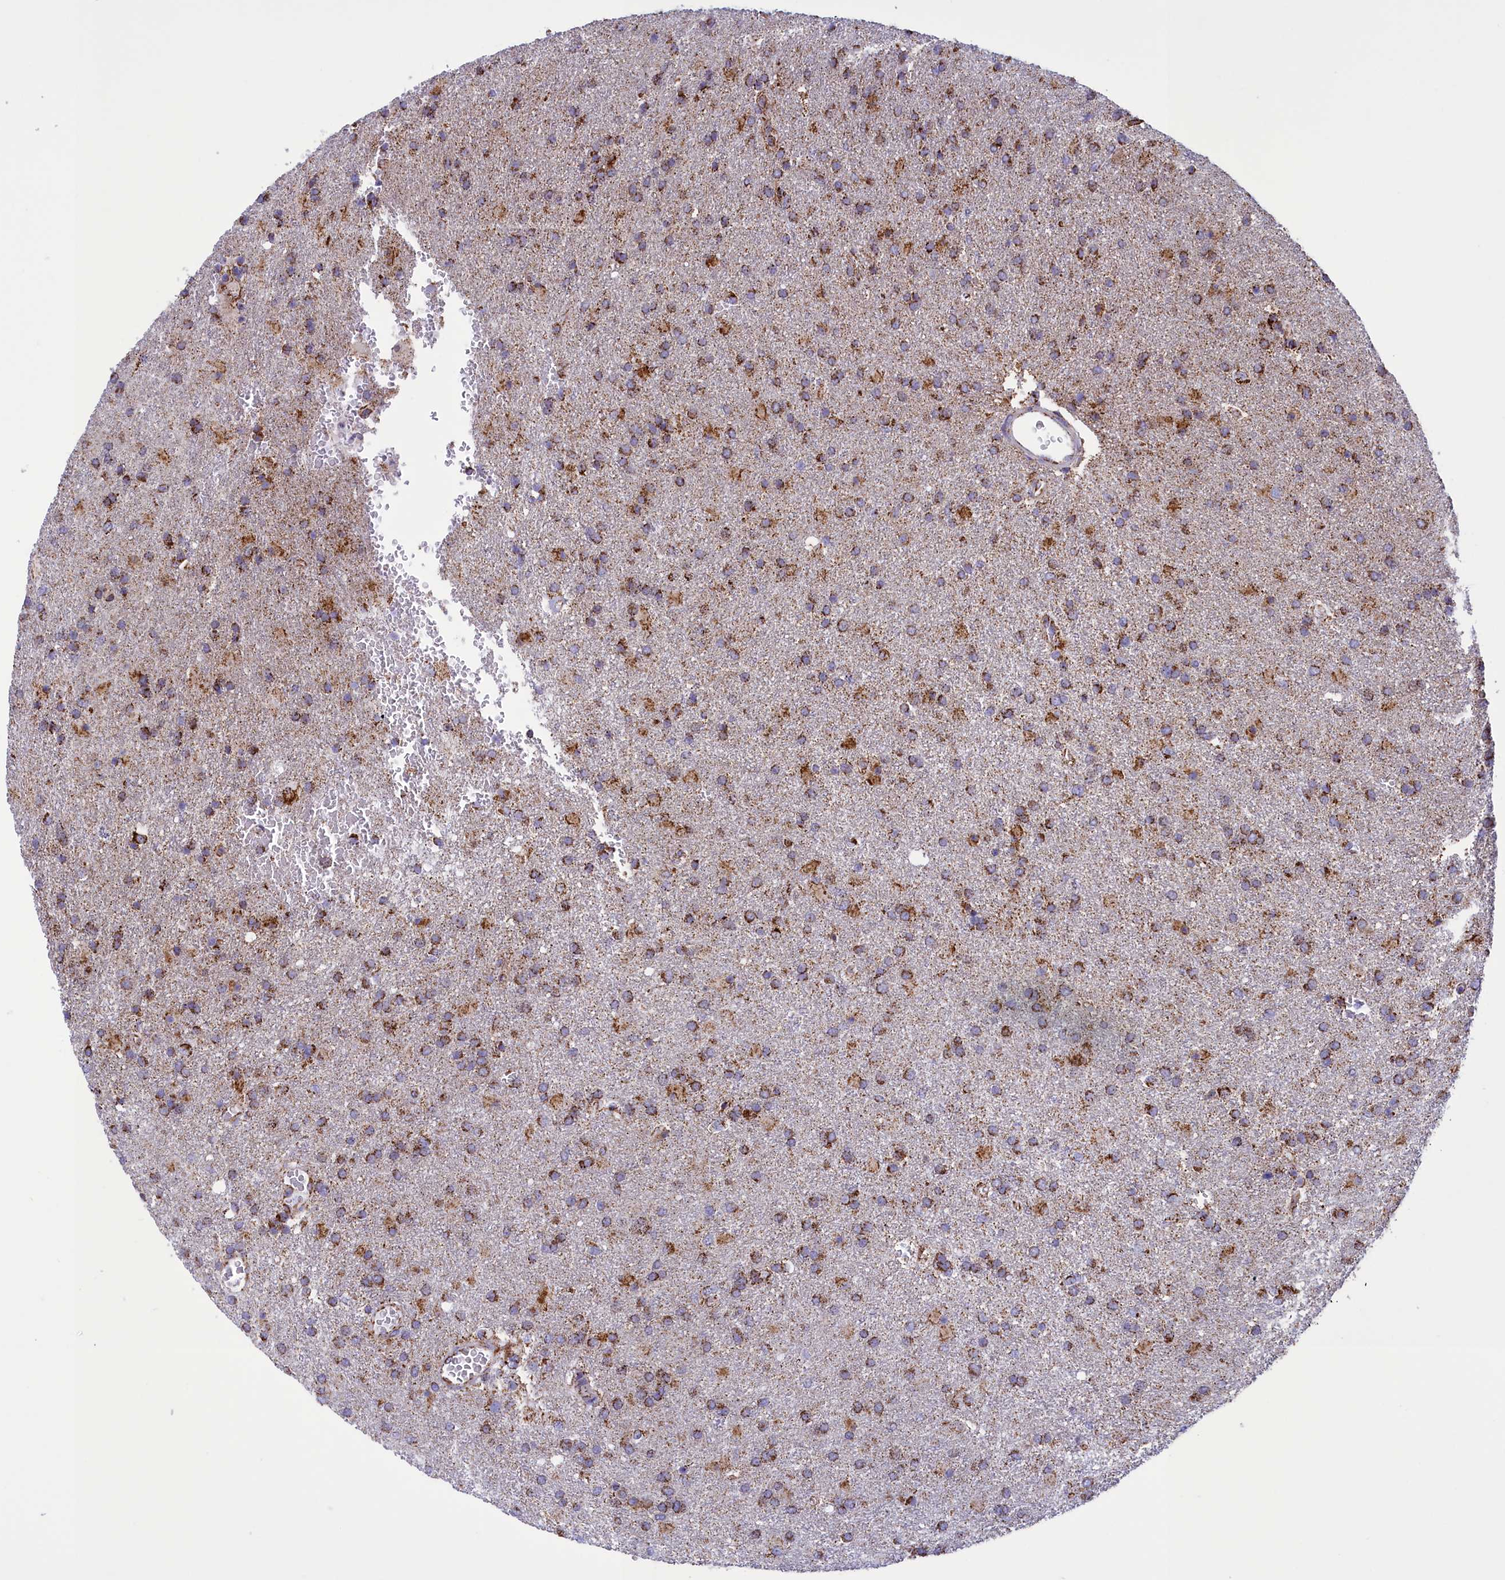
{"staining": {"intensity": "moderate", "quantity": ">75%", "location": "cytoplasmic/membranous"}, "tissue": "glioma", "cell_type": "Tumor cells", "image_type": "cancer", "snomed": [{"axis": "morphology", "description": "Glioma, malignant, High grade"}, {"axis": "topography", "description": "Brain"}], "caption": "This micrograph reveals immunohistochemistry staining of human glioma, with medium moderate cytoplasmic/membranous staining in about >75% of tumor cells.", "gene": "ISOC2", "patient": {"sex": "female", "age": 74}}